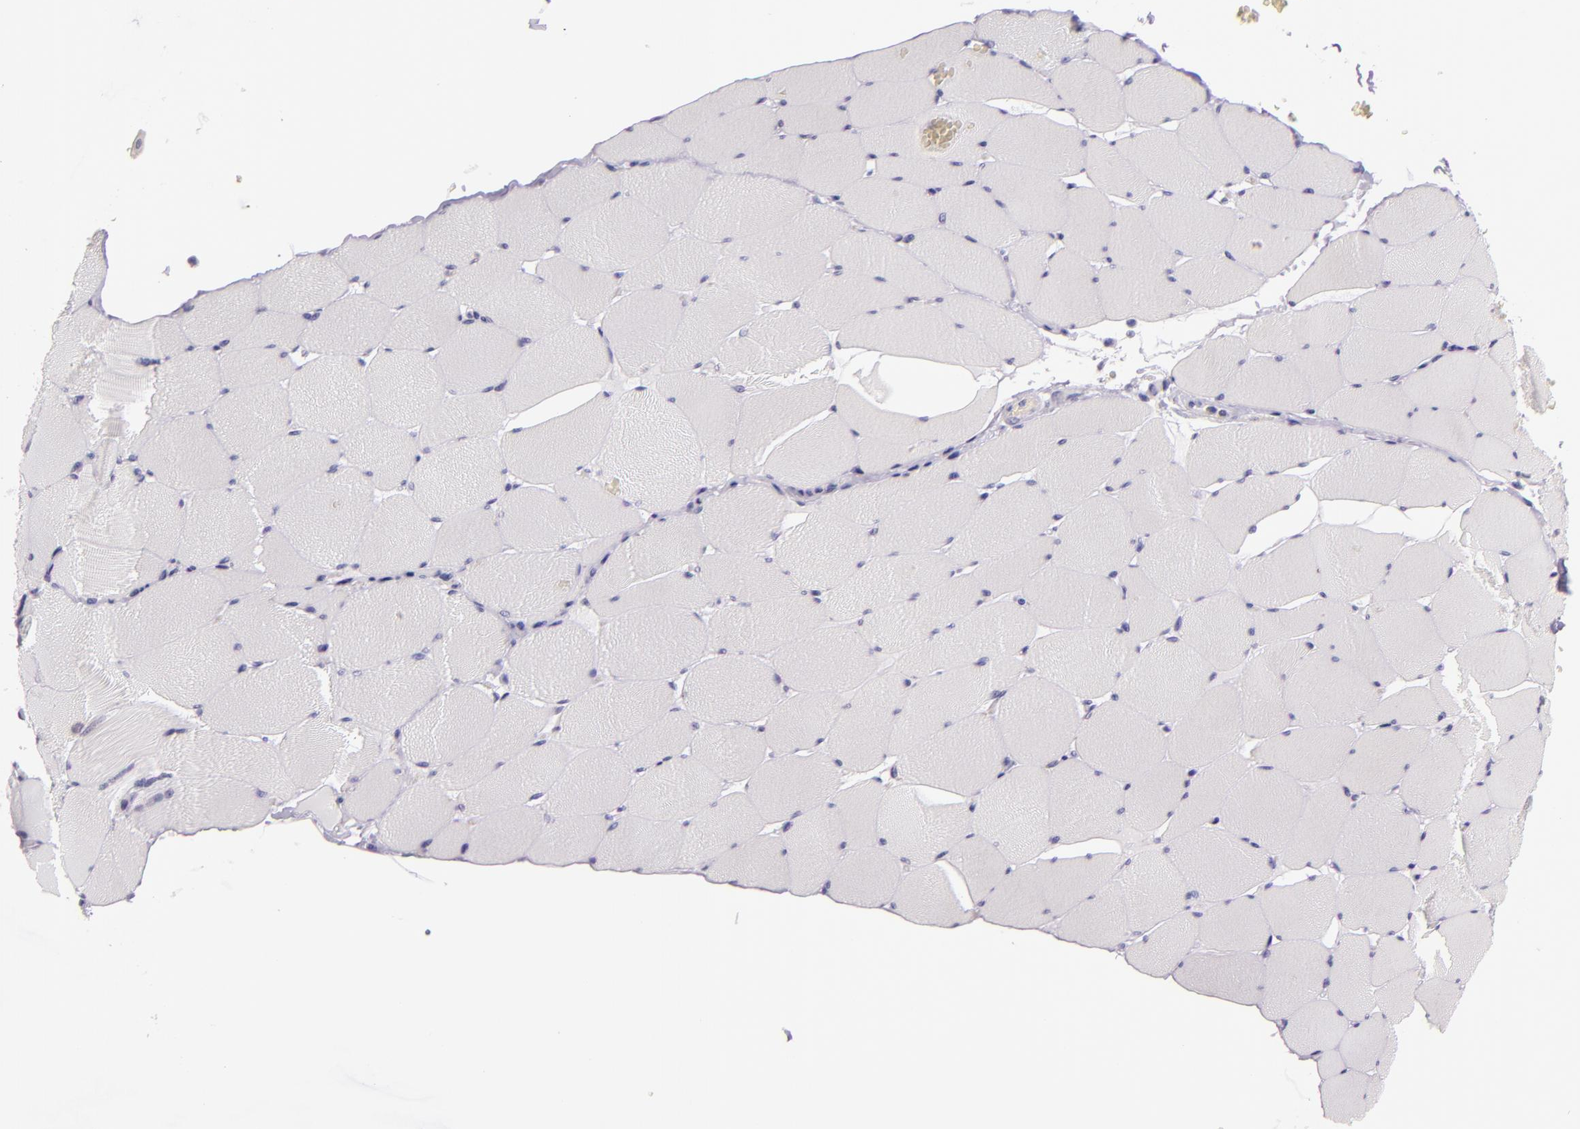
{"staining": {"intensity": "negative", "quantity": "none", "location": "none"}, "tissue": "skeletal muscle", "cell_type": "Myocytes", "image_type": "normal", "snomed": [{"axis": "morphology", "description": "Normal tissue, NOS"}, {"axis": "topography", "description": "Skeletal muscle"}], "caption": "Immunohistochemistry (IHC) micrograph of normal human skeletal muscle stained for a protein (brown), which exhibits no expression in myocytes. (DAB (3,3'-diaminobenzidine) IHC visualized using brightfield microscopy, high magnification).", "gene": "HSP90AA1", "patient": {"sex": "male", "age": 62}}